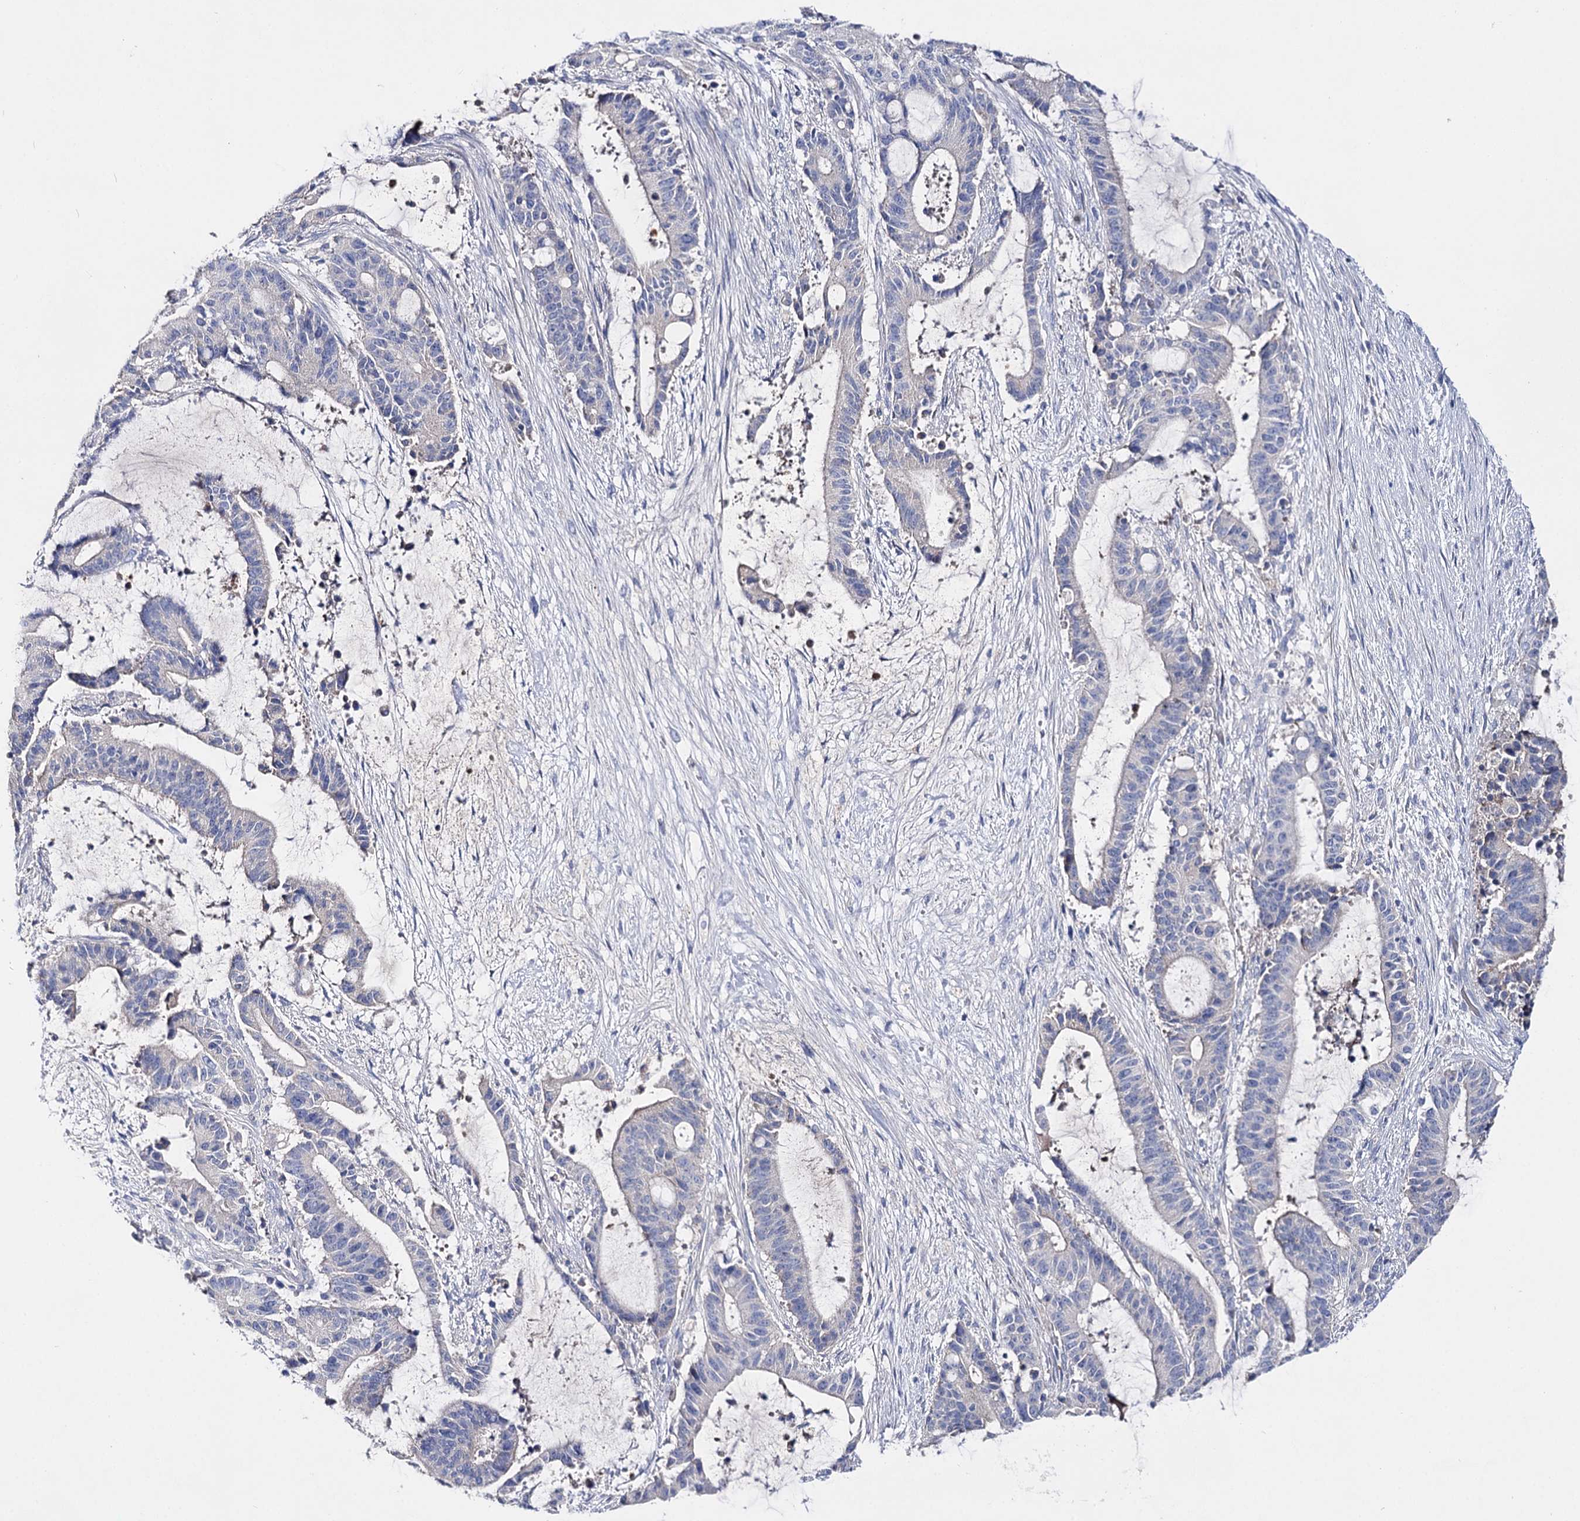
{"staining": {"intensity": "negative", "quantity": "none", "location": "none"}, "tissue": "liver cancer", "cell_type": "Tumor cells", "image_type": "cancer", "snomed": [{"axis": "morphology", "description": "Normal tissue, NOS"}, {"axis": "morphology", "description": "Cholangiocarcinoma"}, {"axis": "topography", "description": "Liver"}, {"axis": "topography", "description": "Peripheral nerve tissue"}], "caption": "Immunohistochemistry of liver cancer shows no expression in tumor cells.", "gene": "NRAP", "patient": {"sex": "female", "age": 73}}